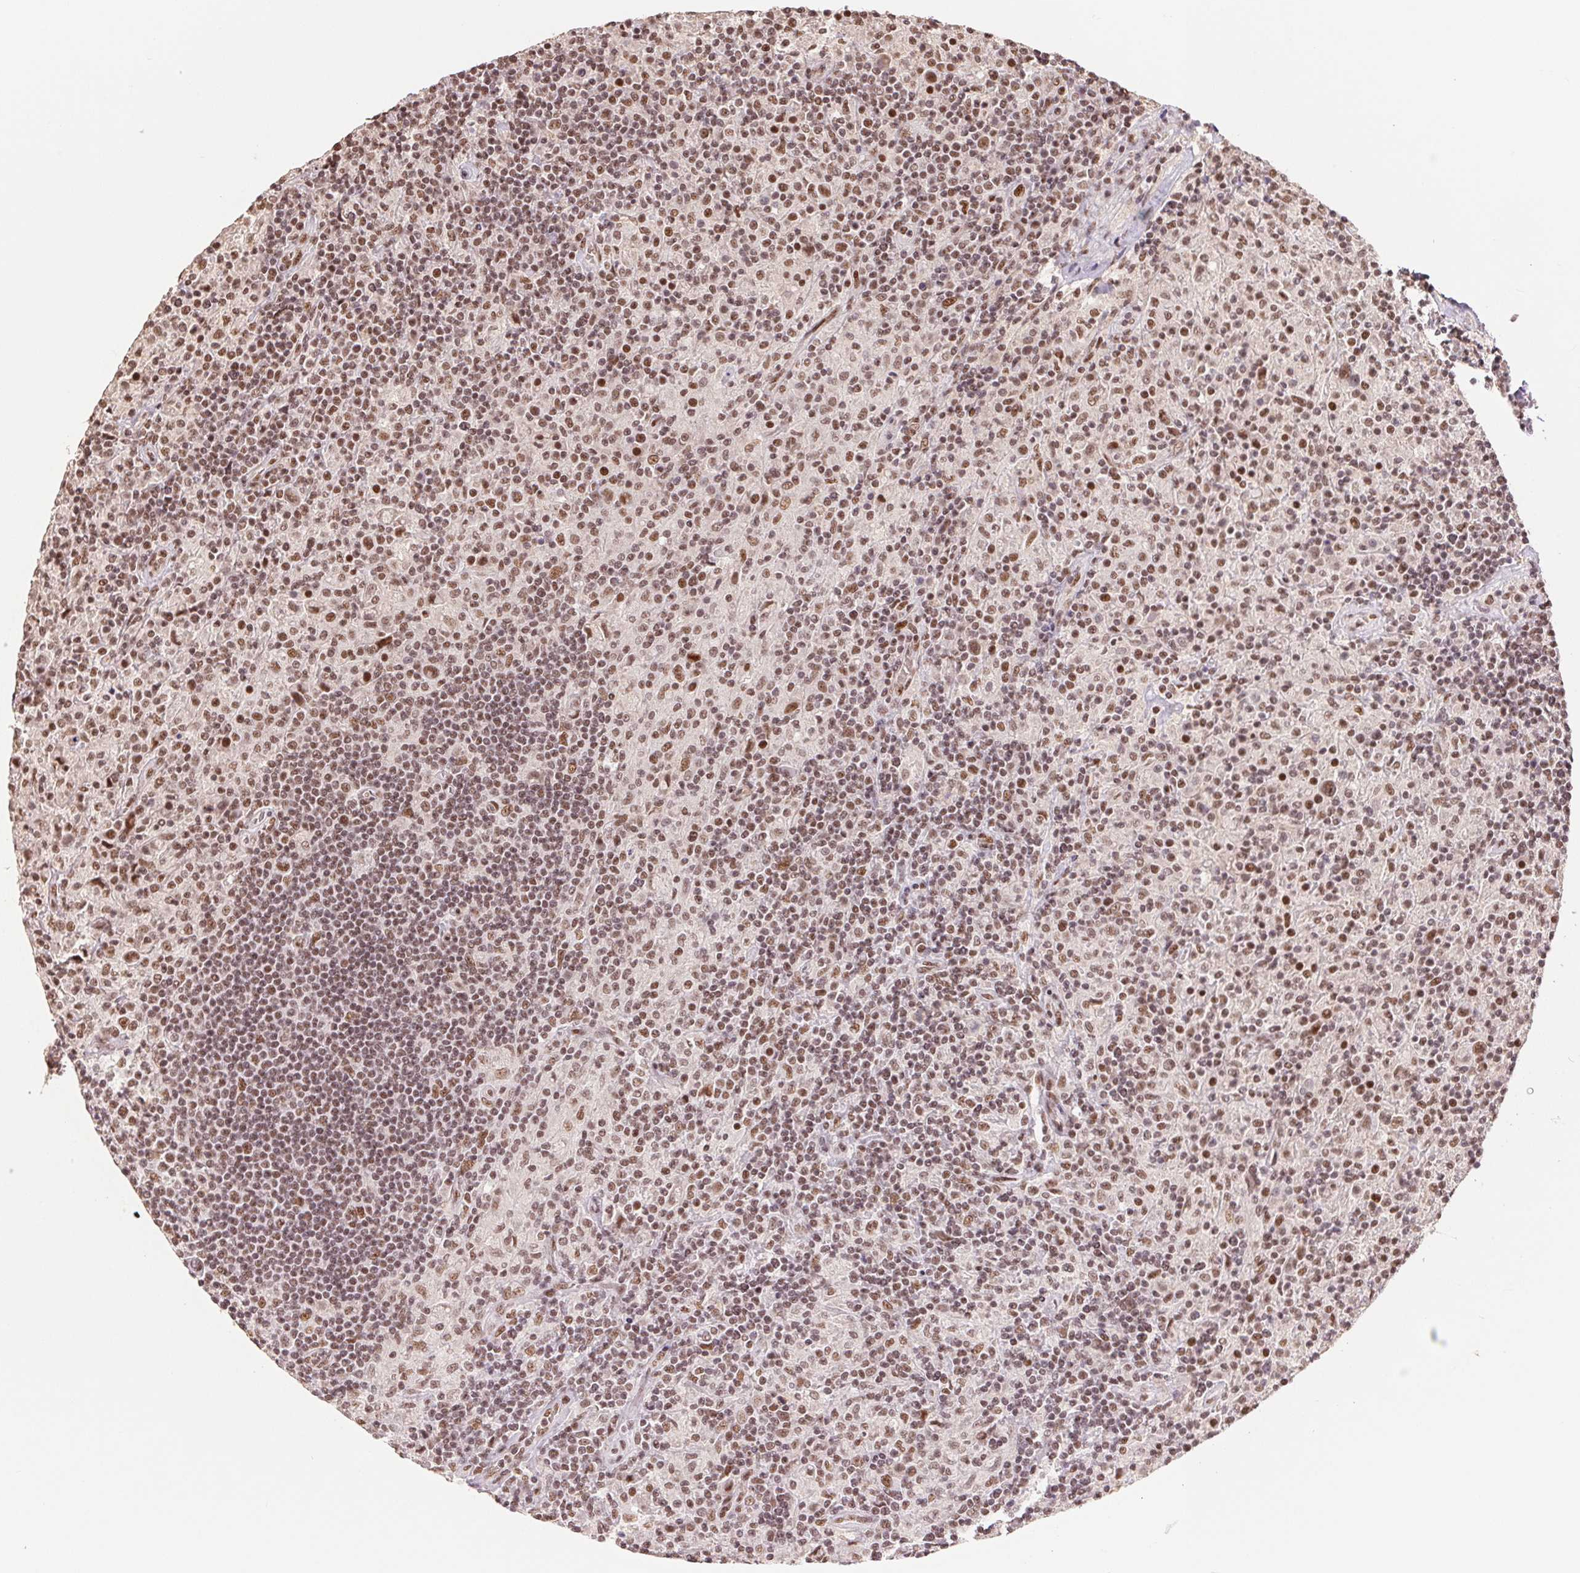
{"staining": {"intensity": "moderate", "quantity": ">75%", "location": "nuclear"}, "tissue": "lymphoma", "cell_type": "Tumor cells", "image_type": "cancer", "snomed": [{"axis": "morphology", "description": "Hodgkin's disease, NOS"}, {"axis": "topography", "description": "Lymph node"}], "caption": "An IHC histopathology image of neoplastic tissue is shown. Protein staining in brown labels moderate nuclear positivity in lymphoma within tumor cells.", "gene": "SREK1", "patient": {"sex": "male", "age": 70}}